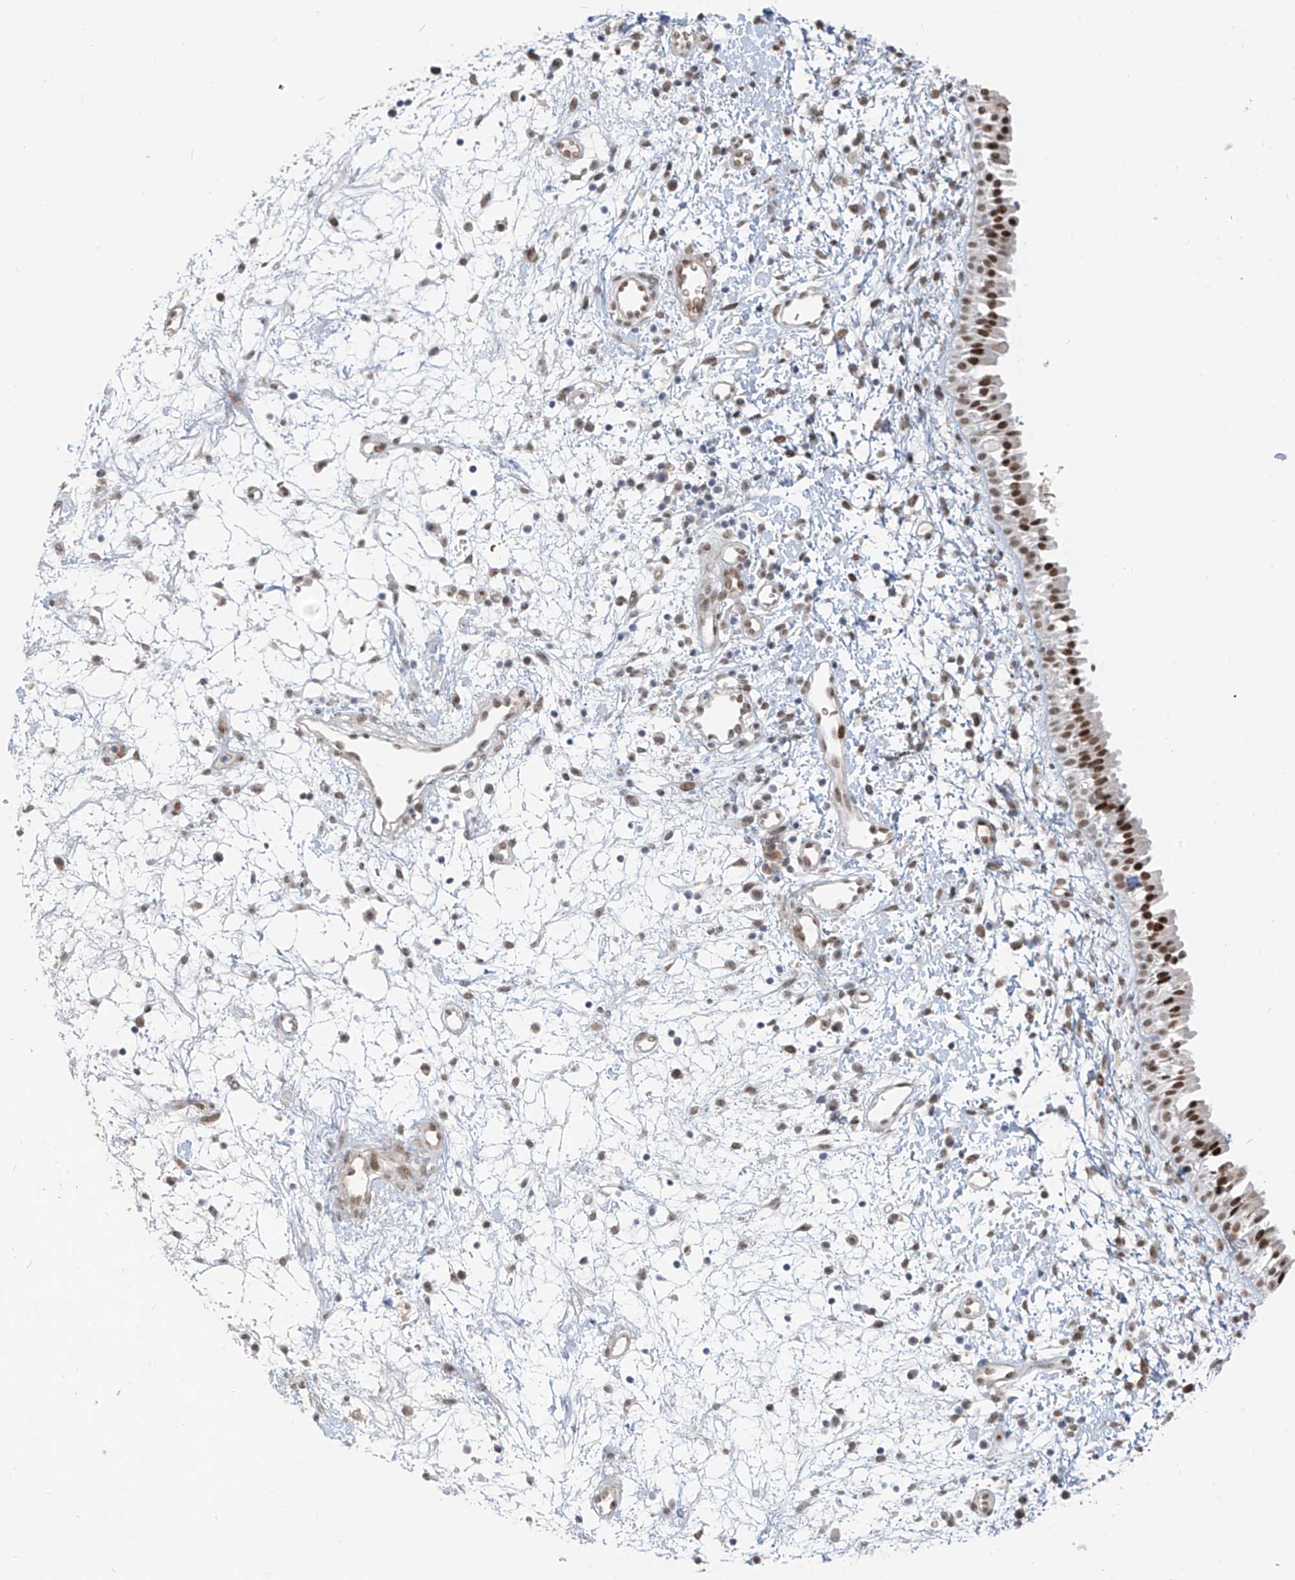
{"staining": {"intensity": "moderate", "quantity": ">75%", "location": "nuclear"}, "tissue": "nasopharynx", "cell_type": "Respiratory epithelial cells", "image_type": "normal", "snomed": [{"axis": "morphology", "description": "Normal tissue, NOS"}, {"axis": "topography", "description": "Nasopharynx"}], "caption": "A histopathology image of nasopharynx stained for a protein displays moderate nuclear brown staining in respiratory epithelial cells.", "gene": "MCM9", "patient": {"sex": "male", "age": 22}}